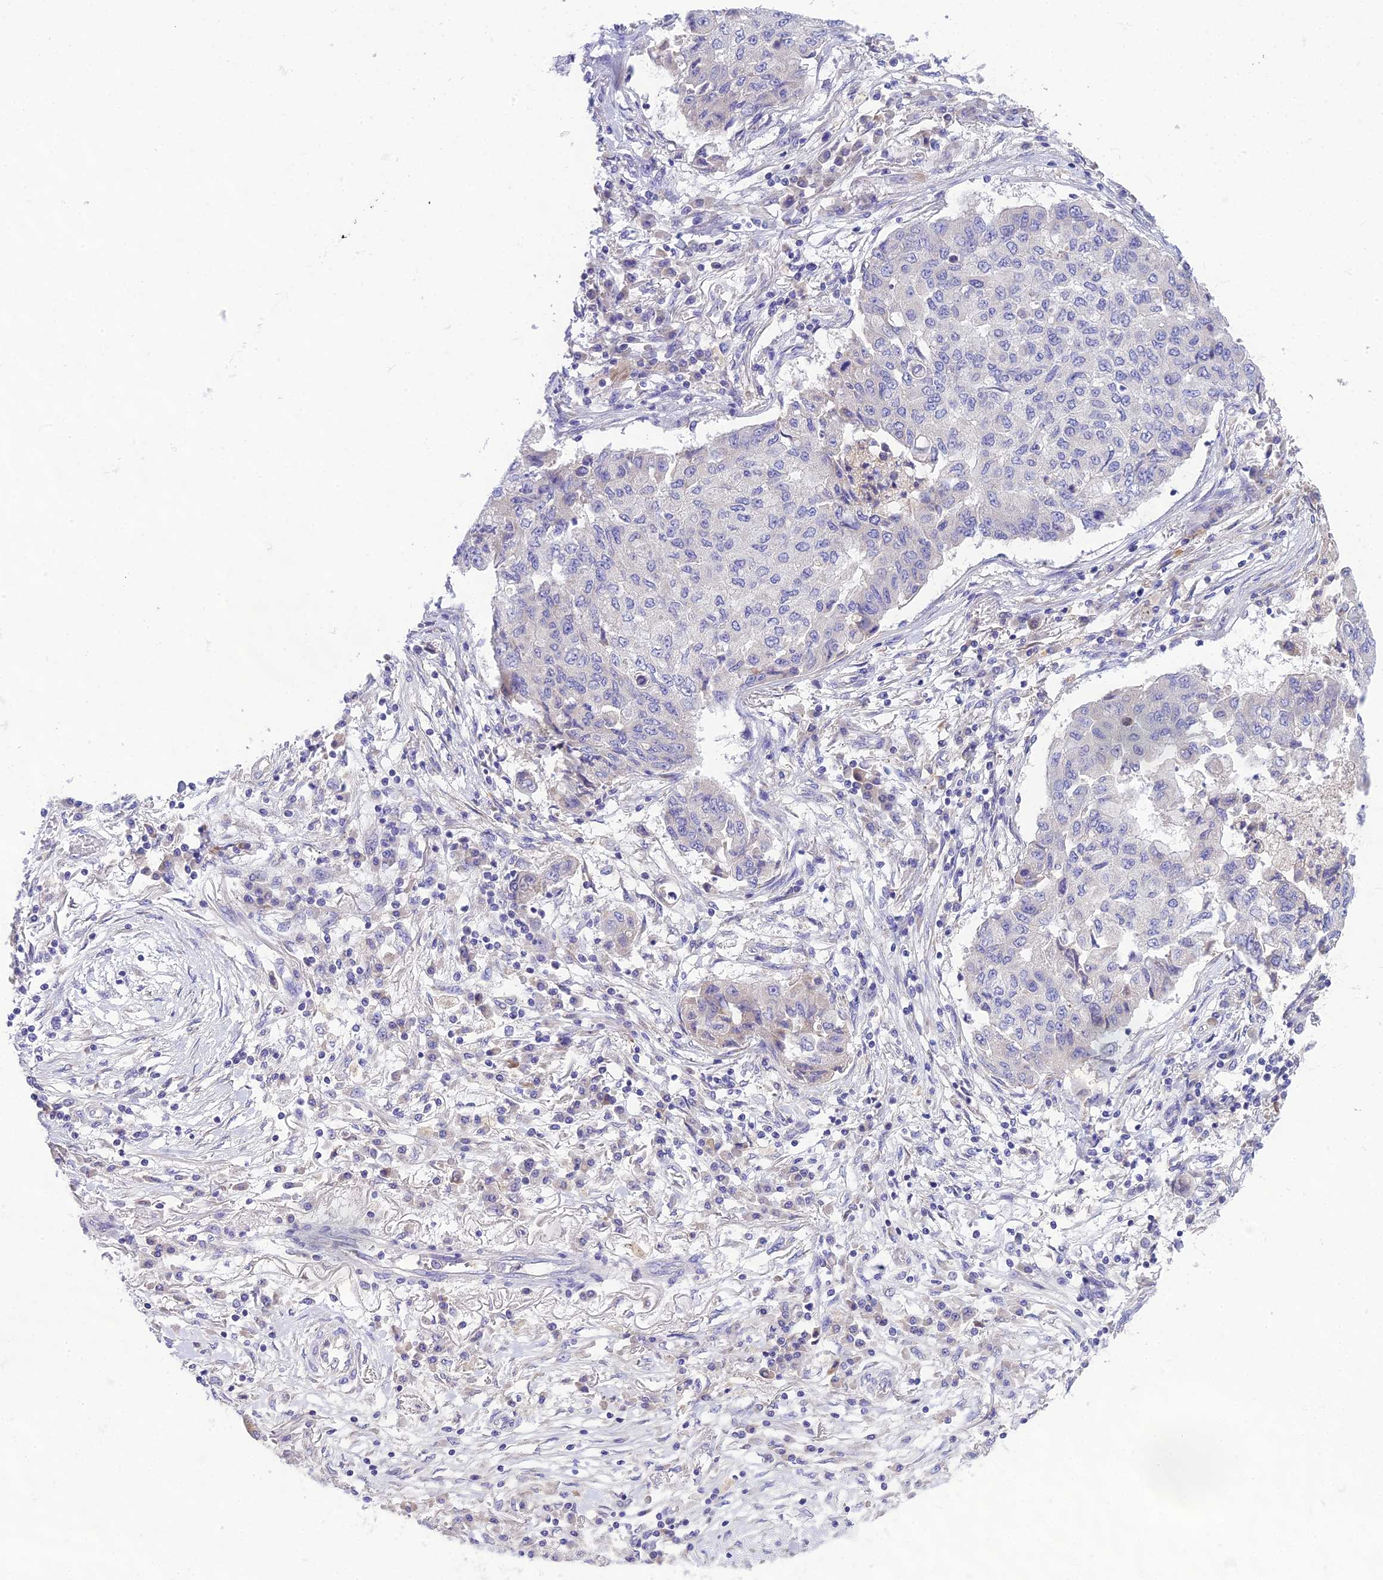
{"staining": {"intensity": "negative", "quantity": "none", "location": "none"}, "tissue": "lung cancer", "cell_type": "Tumor cells", "image_type": "cancer", "snomed": [{"axis": "morphology", "description": "Squamous cell carcinoma, NOS"}, {"axis": "topography", "description": "Lung"}], "caption": "A micrograph of human lung cancer (squamous cell carcinoma) is negative for staining in tumor cells.", "gene": "KIAA0408", "patient": {"sex": "male", "age": 74}}